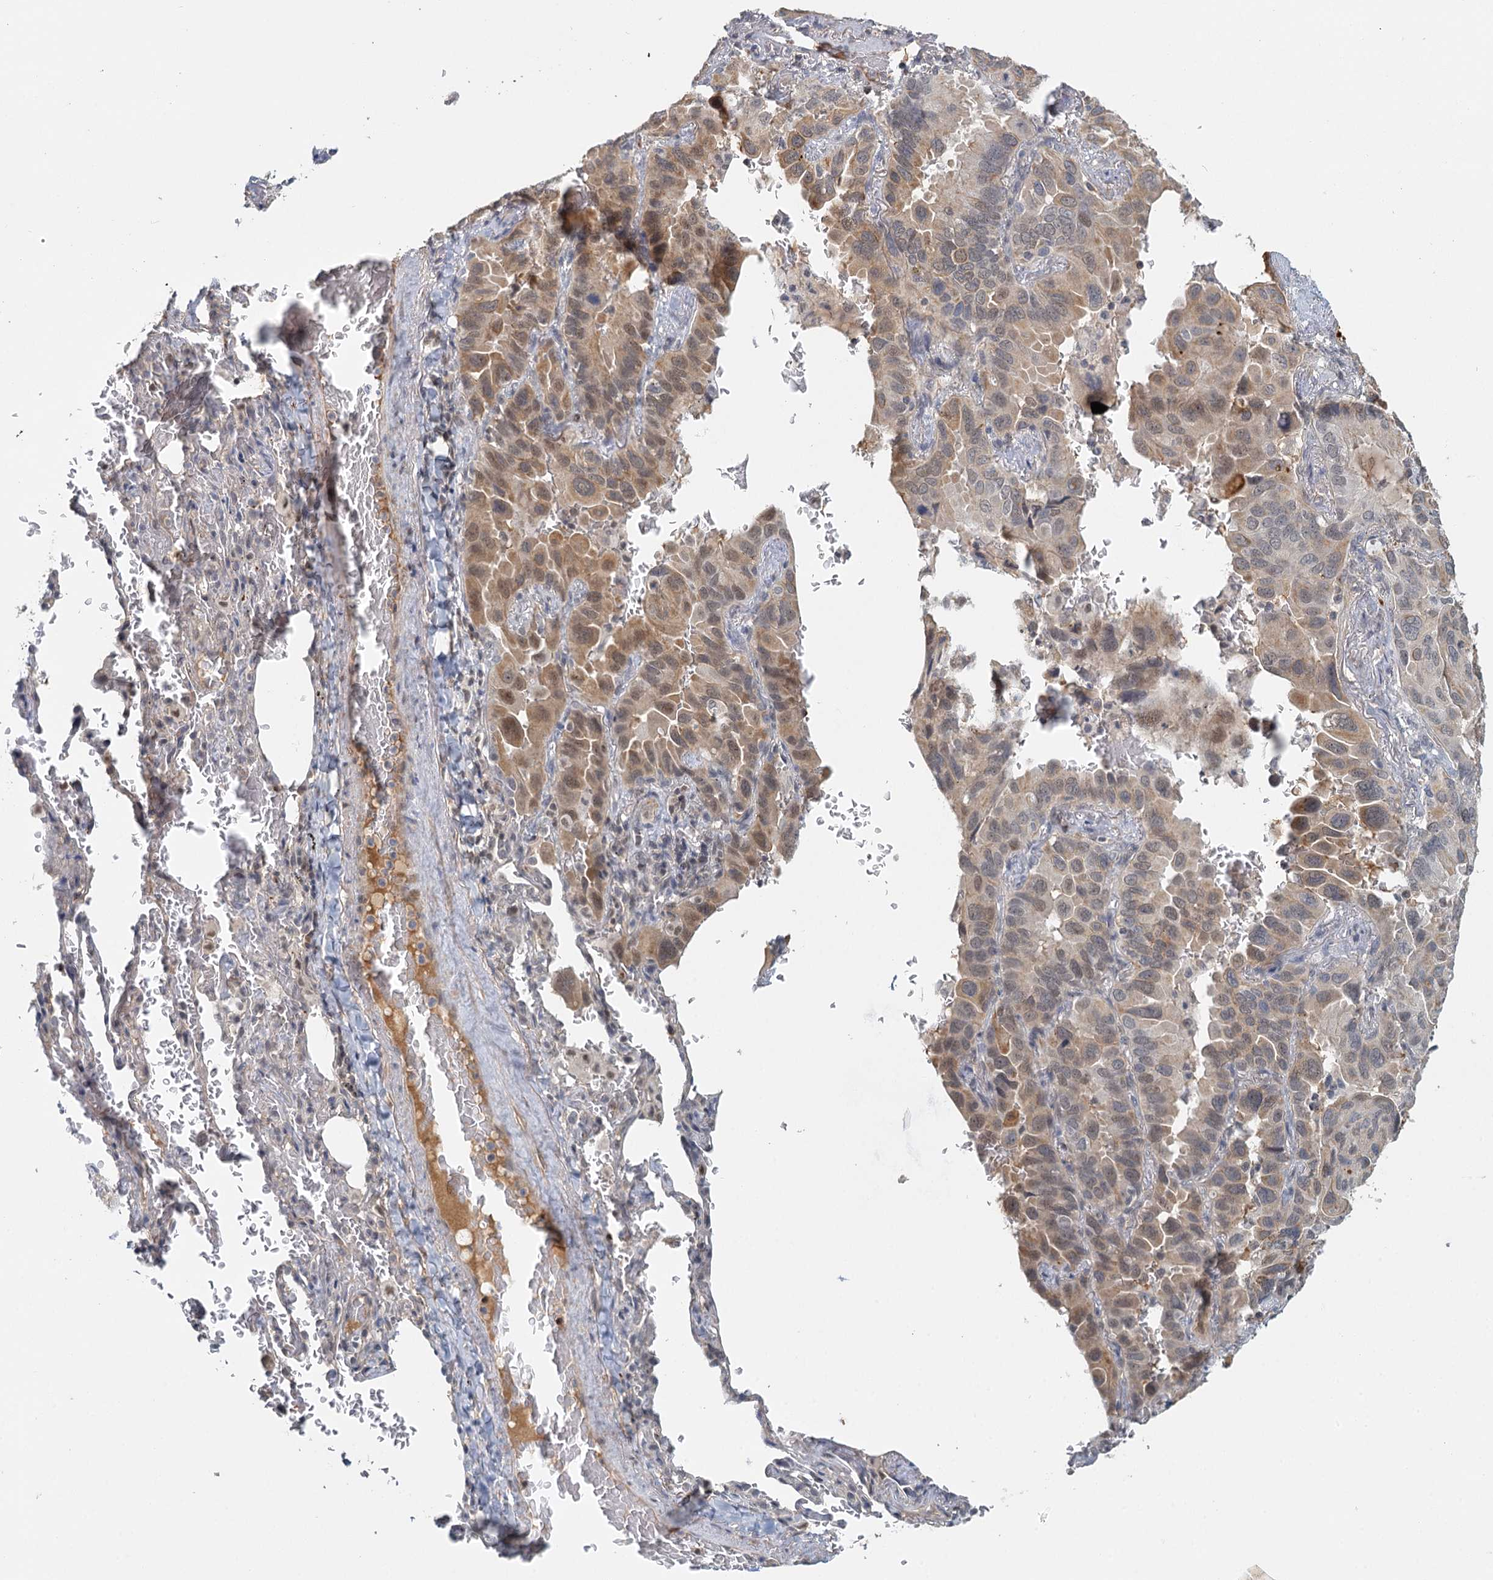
{"staining": {"intensity": "moderate", "quantity": "25%-75%", "location": "cytoplasmic/membranous"}, "tissue": "lung cancer", "cell_type": "Tumor cells", "image_type": "cancer", "snomed": [{"axis": "morphology", "description": "Adenocarcinoma, NOS"}, {"axis": "topography", "description": "Lung"}], "caption": "Moderate cytoplasmic/membranous expression for a protein is present in about 25%-75% of tumor cells of lung cancer (adenocarcinoma) using immunohistochemistry.", "gene": "GPATCH11", "patient": {"sex": "male", "age": 64}}